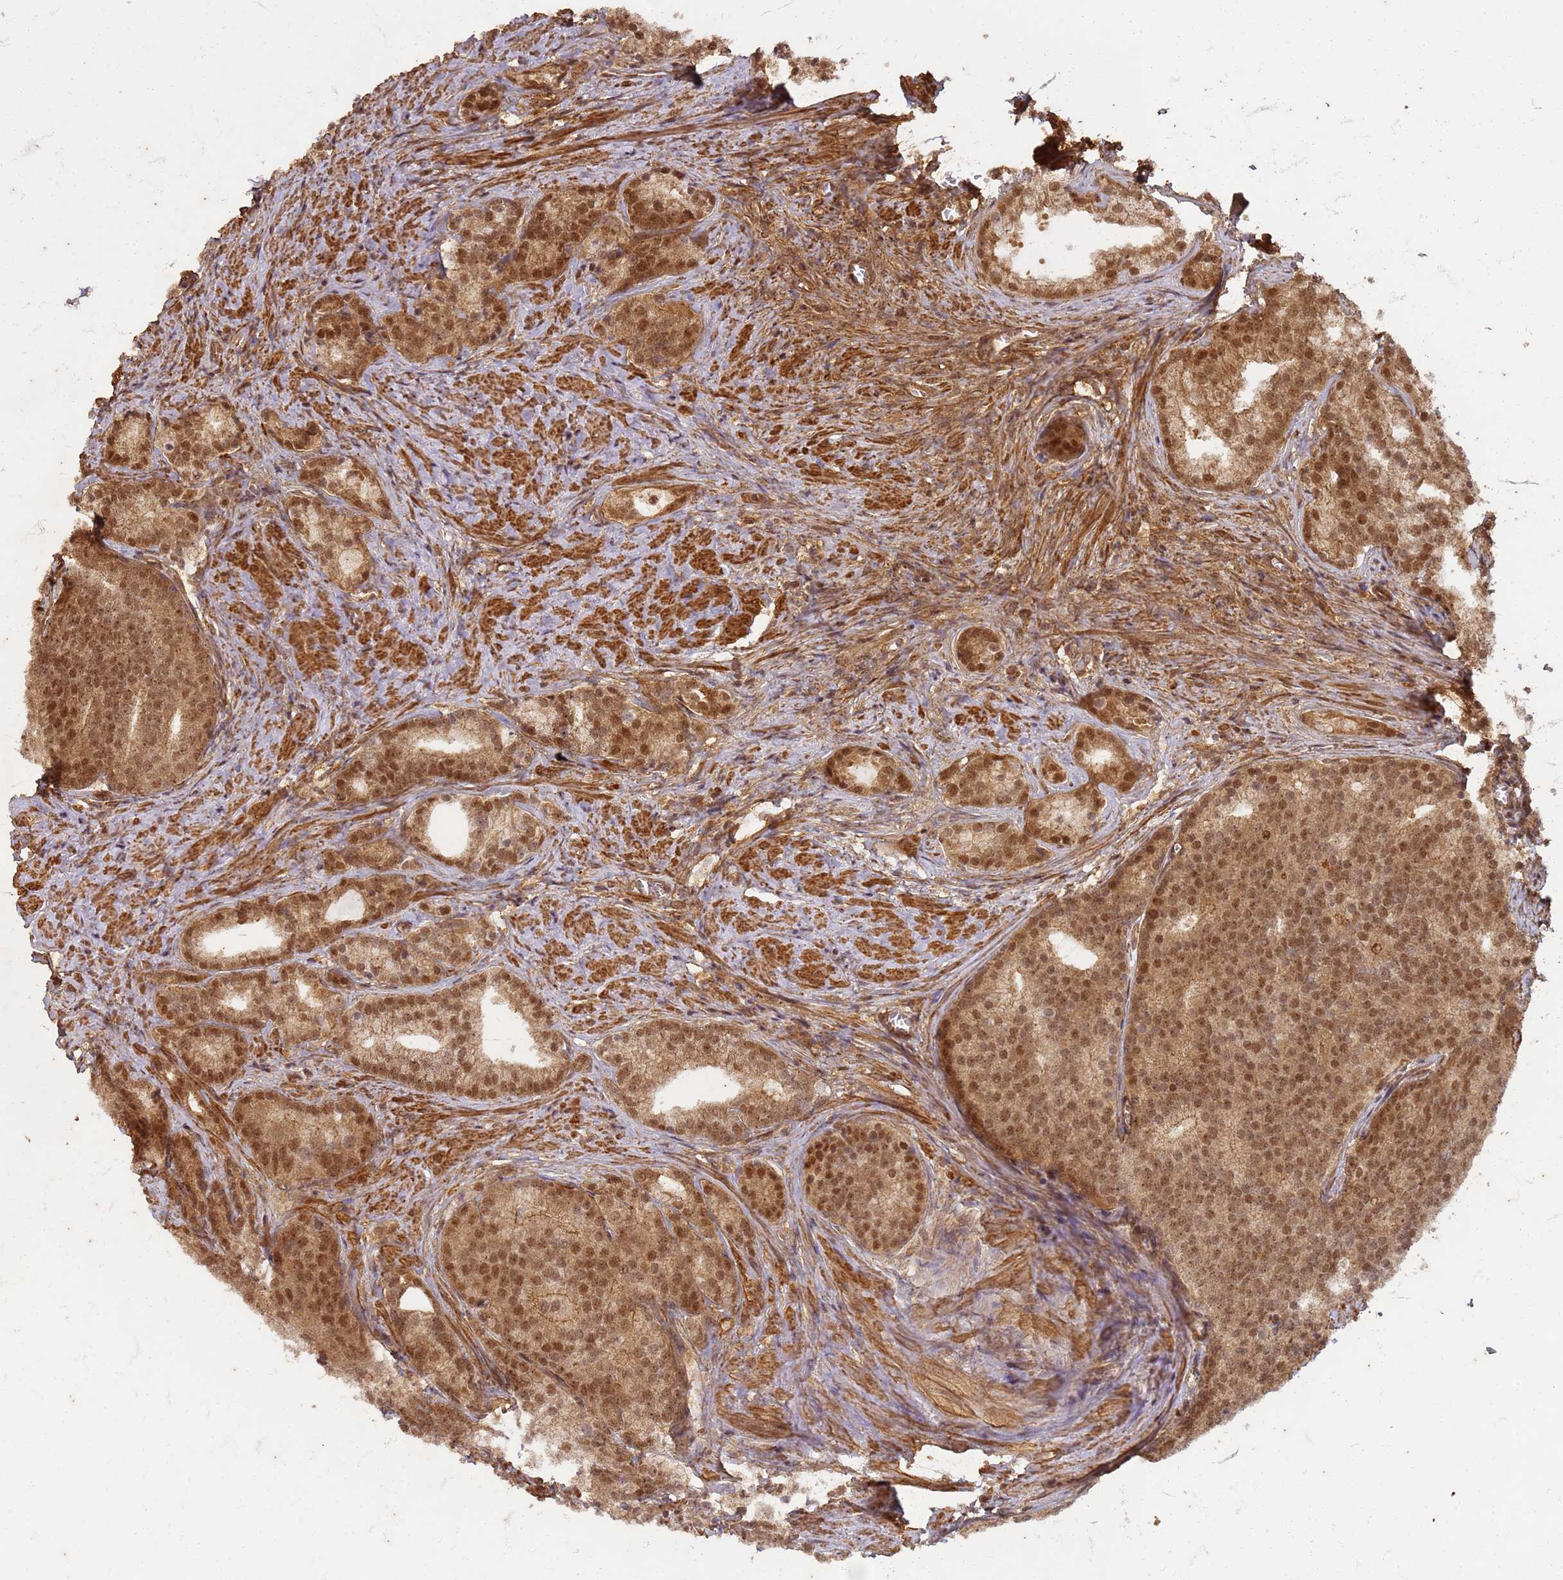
{"staining": {"intensity": "moderate", "quantity": ">75%", "location": "cytoplasmic/membranous,nuclear"}, "tissue": "prostate cancer", "cell_type": "Tumor cells", "image_type": "cancer", "snomed": [{"axis": "morphology", "description": "Adenocarcinoma, Low grade"}, {"axis": "topography", "description": "Prostate"}], "caption": "Immunohistochemistry photomicrograph of human prostate low-grade adenocarcinoma stained for a protein (brown), which demonstrates medium levels of moderate cytoplasmic/membranous and nuclear positivity in about >75% of tumor cells.", "gene": "KIF26A", "patient": {"sex": "male", "age": 71}}